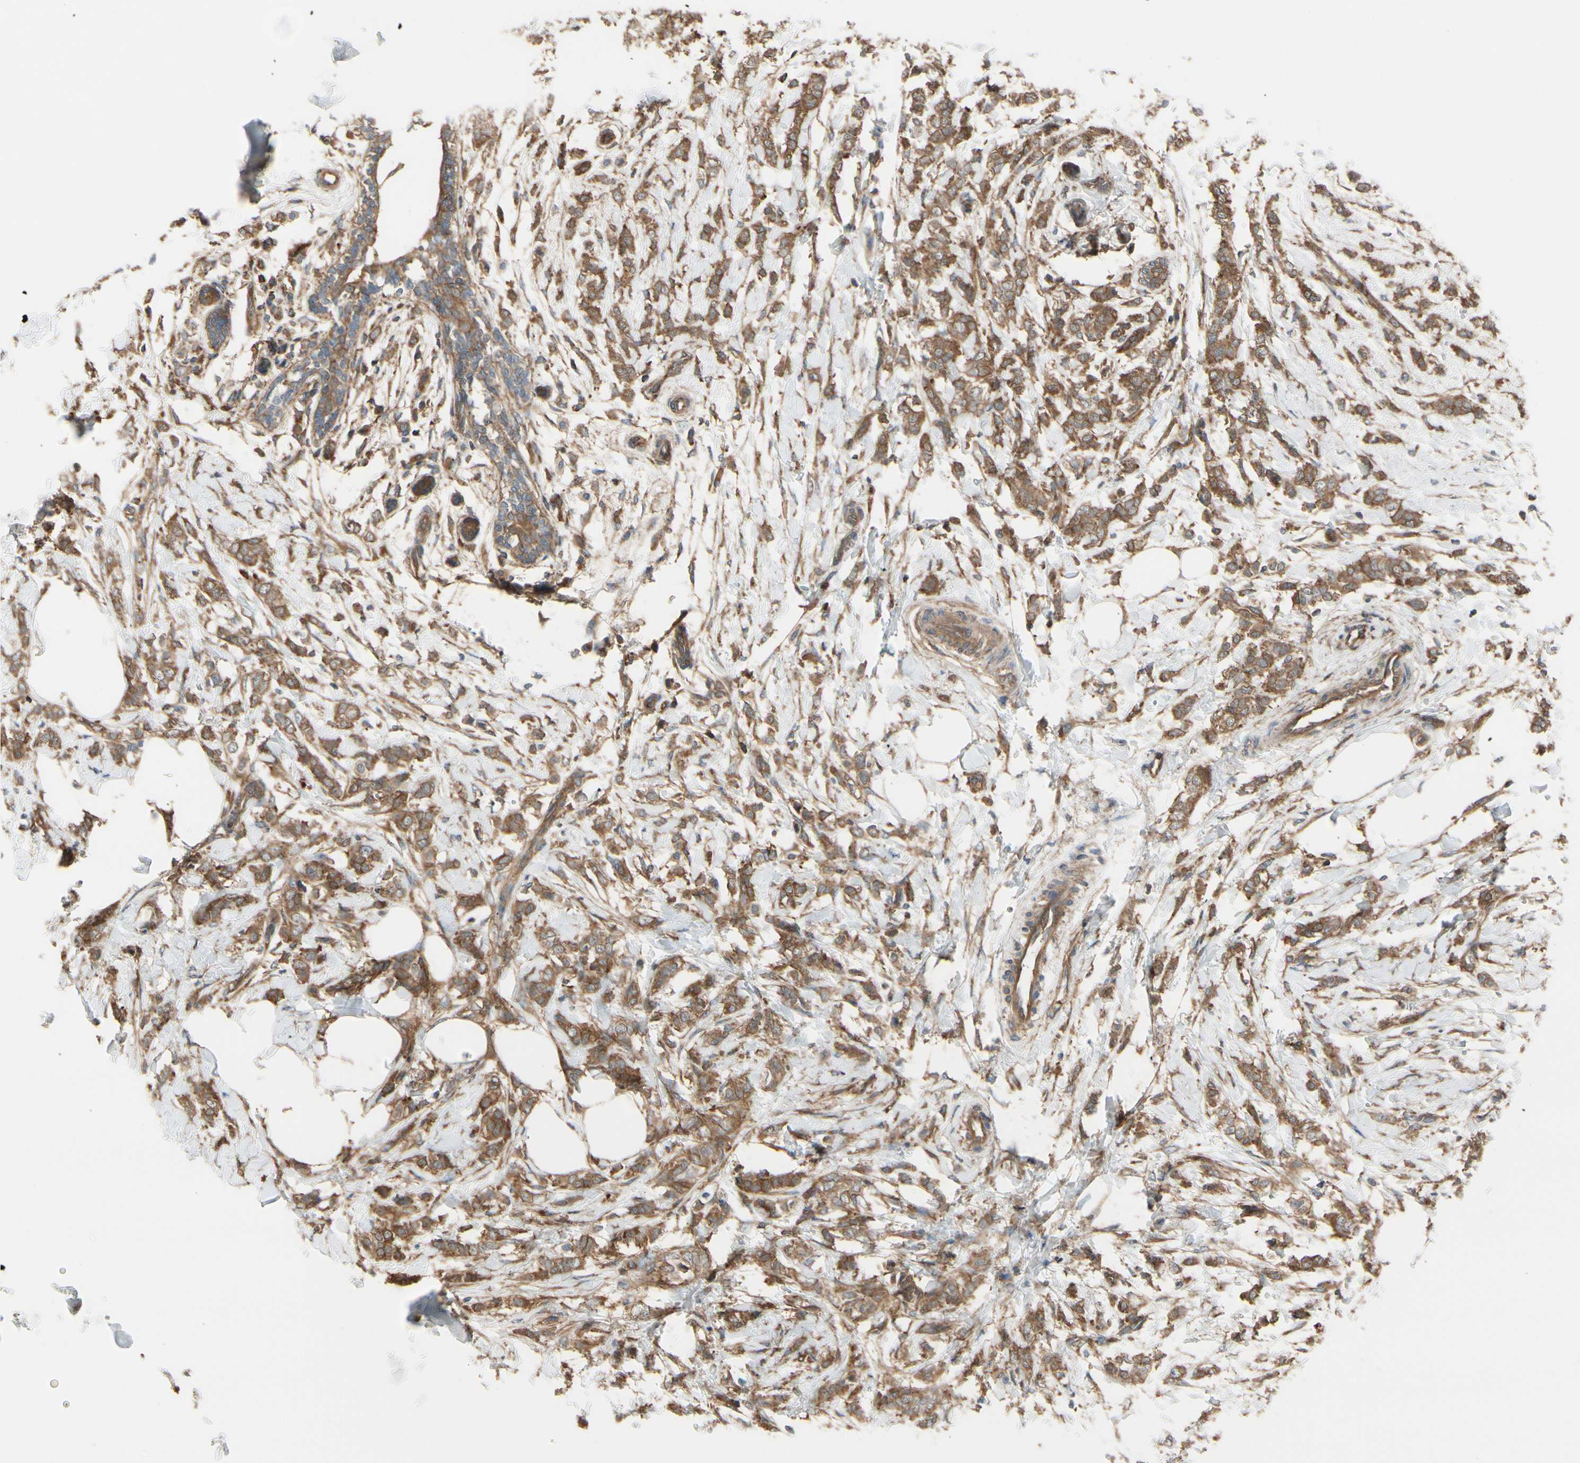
{"staining": {"intensity": "moderate", "quantity": "25%-75%", "location": "cytoplasmic/membranous"}, "tissue": "breast cancer", "cell_type": "Tumor cells", "image_type": "cancer", "snomed": [{"axis": "morphology", "description": "Lobular carcinoma, in situ"}, {"axis": "morphology", "description": "Lobular carcinoma"}, {"axis": "topography", "description": "Breast"}], "caption": "Immunohistochemical staining of human breast cancer (lobular carcinoma in situ) shows moderate cytoplasmic/membranous protein positivity in approximately 25%-75% of tumor cells.", "gene": "EPS15", "patient": {"sex": "female", "age": 41}}